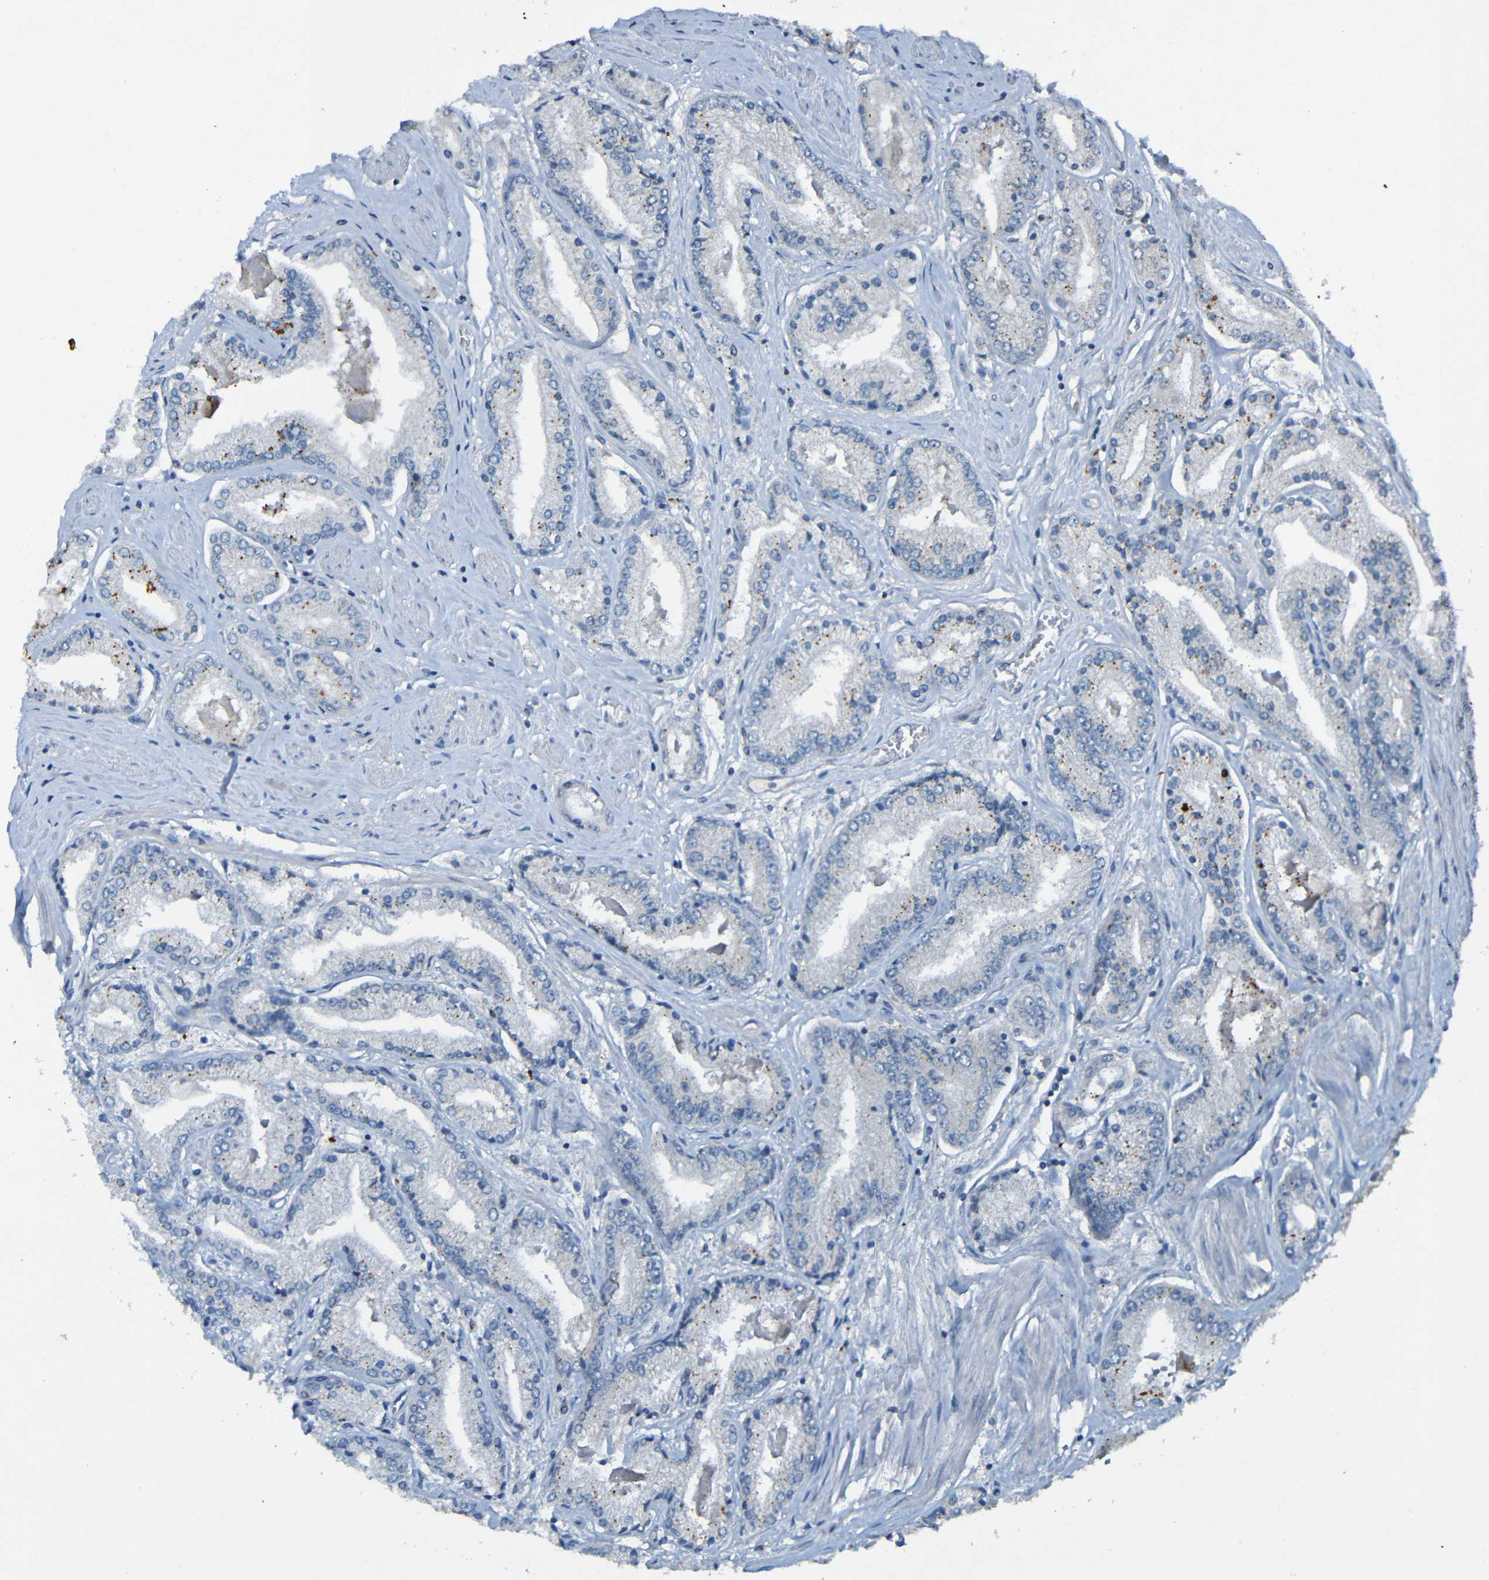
{"staining": {"intensity": "moderate", "quantity": "<25%", "location": "cytoplasmic/membranous"}, "tissue": "prostate cancer", "cell_type": "Tumor cells", "image_type": "cancer", "snomed": [{"axis": "morphology", "description": "Adenocarcinoma, High grade"}, {"axis": "topography", "description": "Prostate"}], "caption": "IHC (DAB) staining of human prostate cancer (adenocarcinoma (high-grade)) shows moderate cytoplasmic/membranous protein positivity in approximately <25% of tumor cells.", "gene": "LRRC70", "patient": {"sex": "male", "age": 59}}